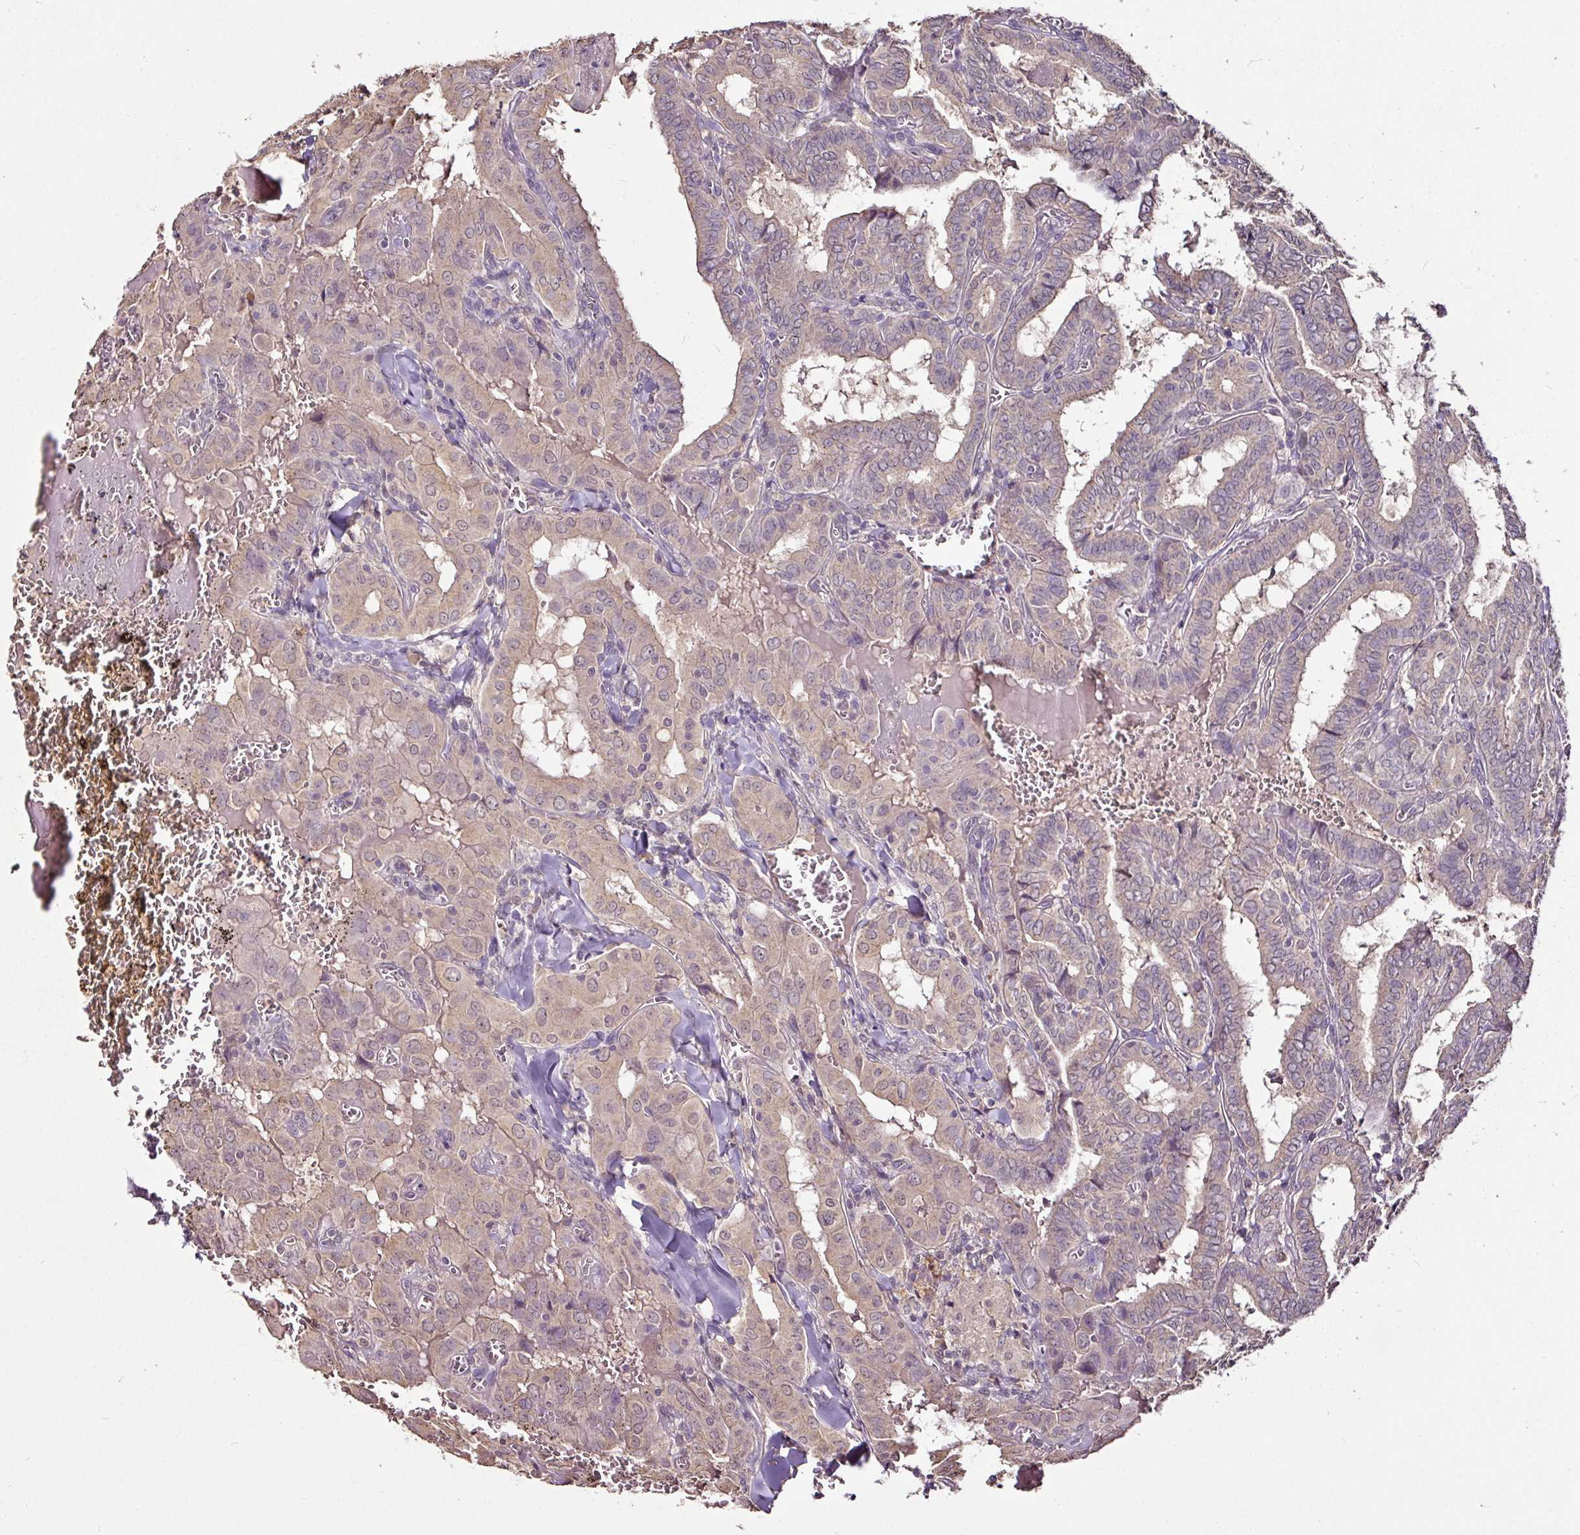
{"staining": {"intensity": "weak", "quantity": "25%-75%", "location": "cytoplasmic/membranous"}, "tissue": "thyroid cancer", "cell_type": "Tumor cells", "image_type": "cancer", "snomed": [{"axis": "morphology", "description": "Papillary adenocarcinoma, NOS"}, {"axis": "topography", "description": "Thyroid gland"}], "caption": "Human thyroid cancer stained with a protein marker shows weak staining in tumor cells.", "gene": "RPL38", "patient": {"sex": "female", "age": 72}}